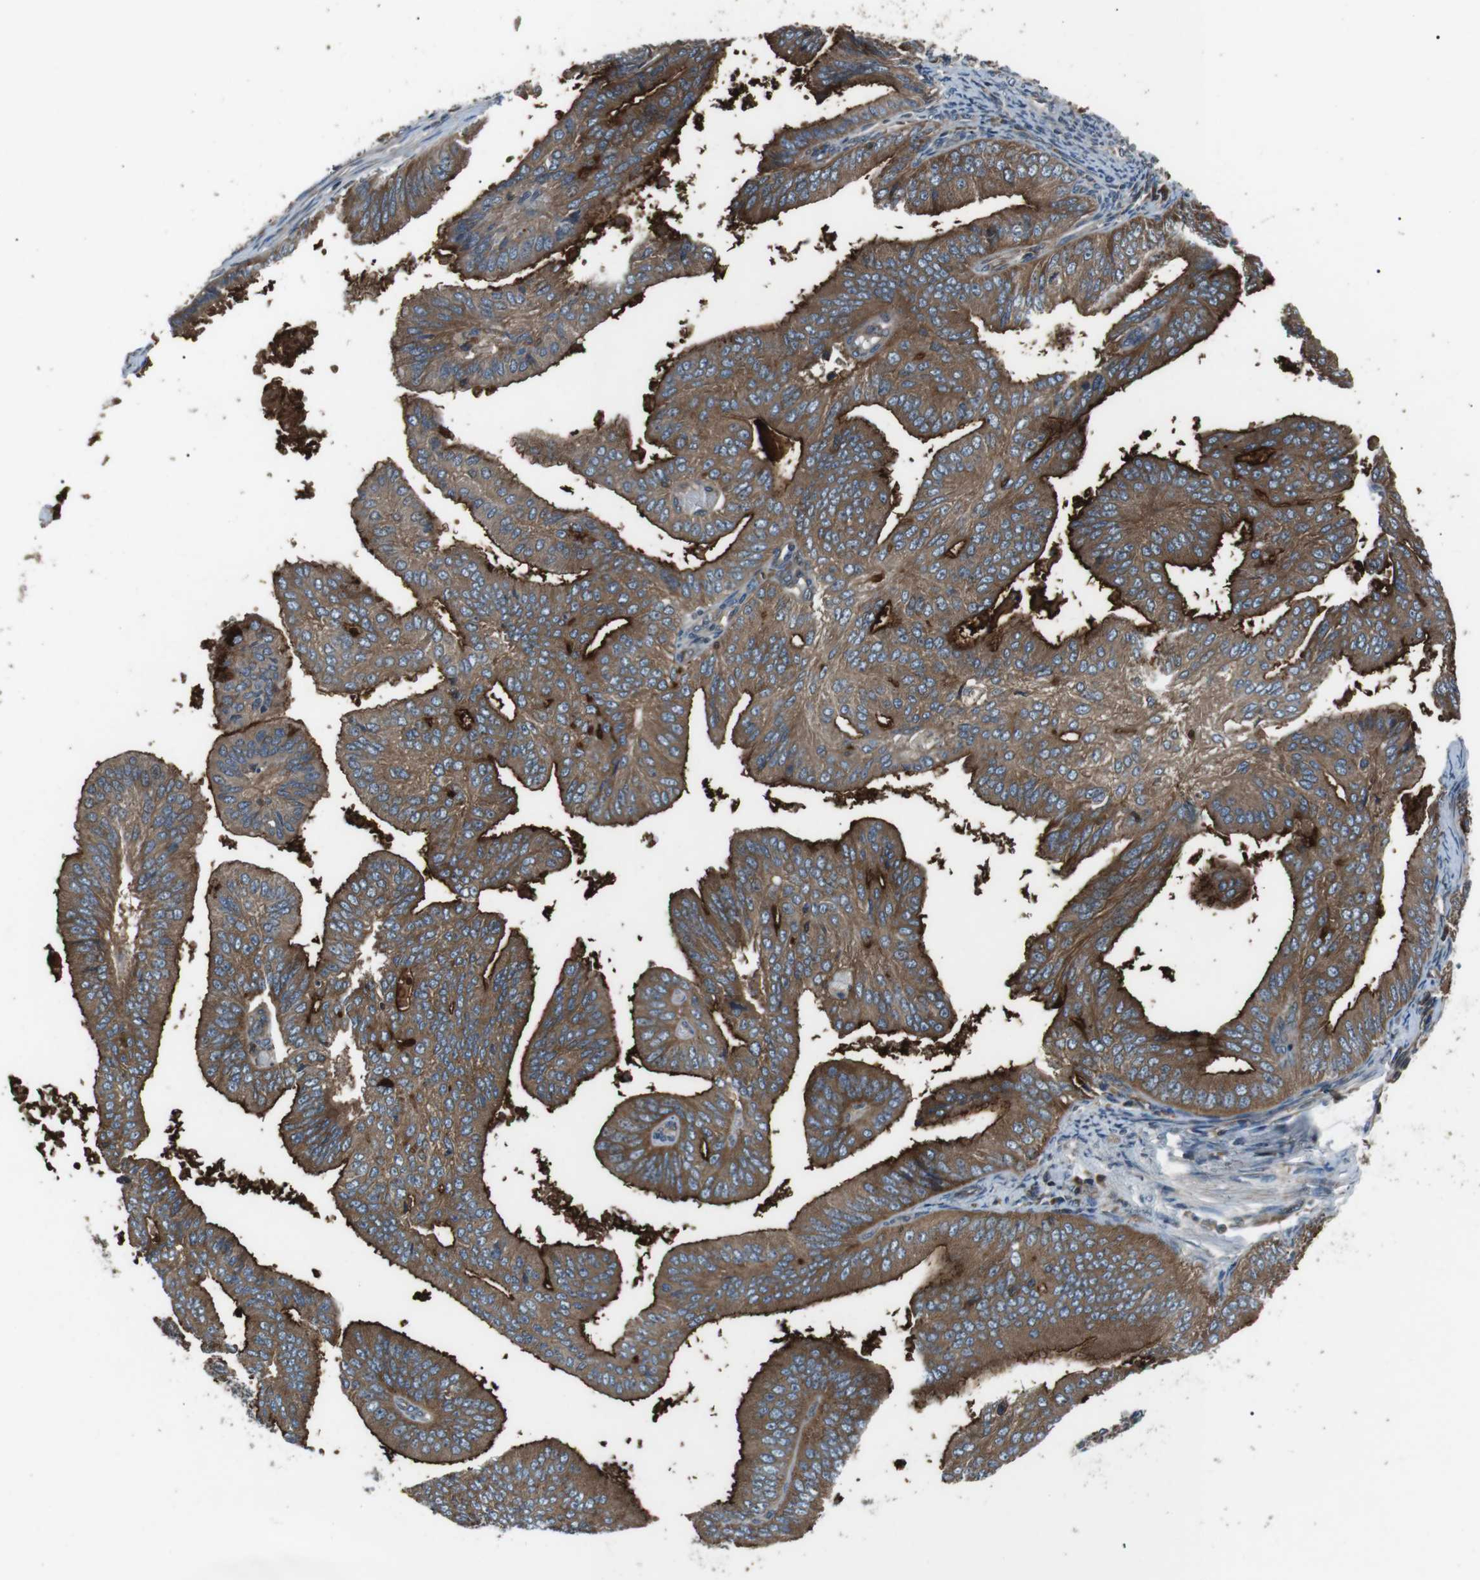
{"staining": {"intensity": "strong", "quantity": "25%-75%", "location": "cytoplasmic/membranous"}, "tissue": "endometrial cancer", "cell_type": "Tumor cells", "image_type": "cancer", "snomed": [{"axis": "morphology", "description": "Adenocarcinoma, NOS"}, {"axis": "topography", "description": "Endometrium"}], "caption": "A brown stain highlights strong cytoplasmic/membranous positivity of a protein in human endometrial cancer (adenocarcinoma) tumor cells.", "gene": "GPR161", "patient": {"sex": "female", "age": 58}}